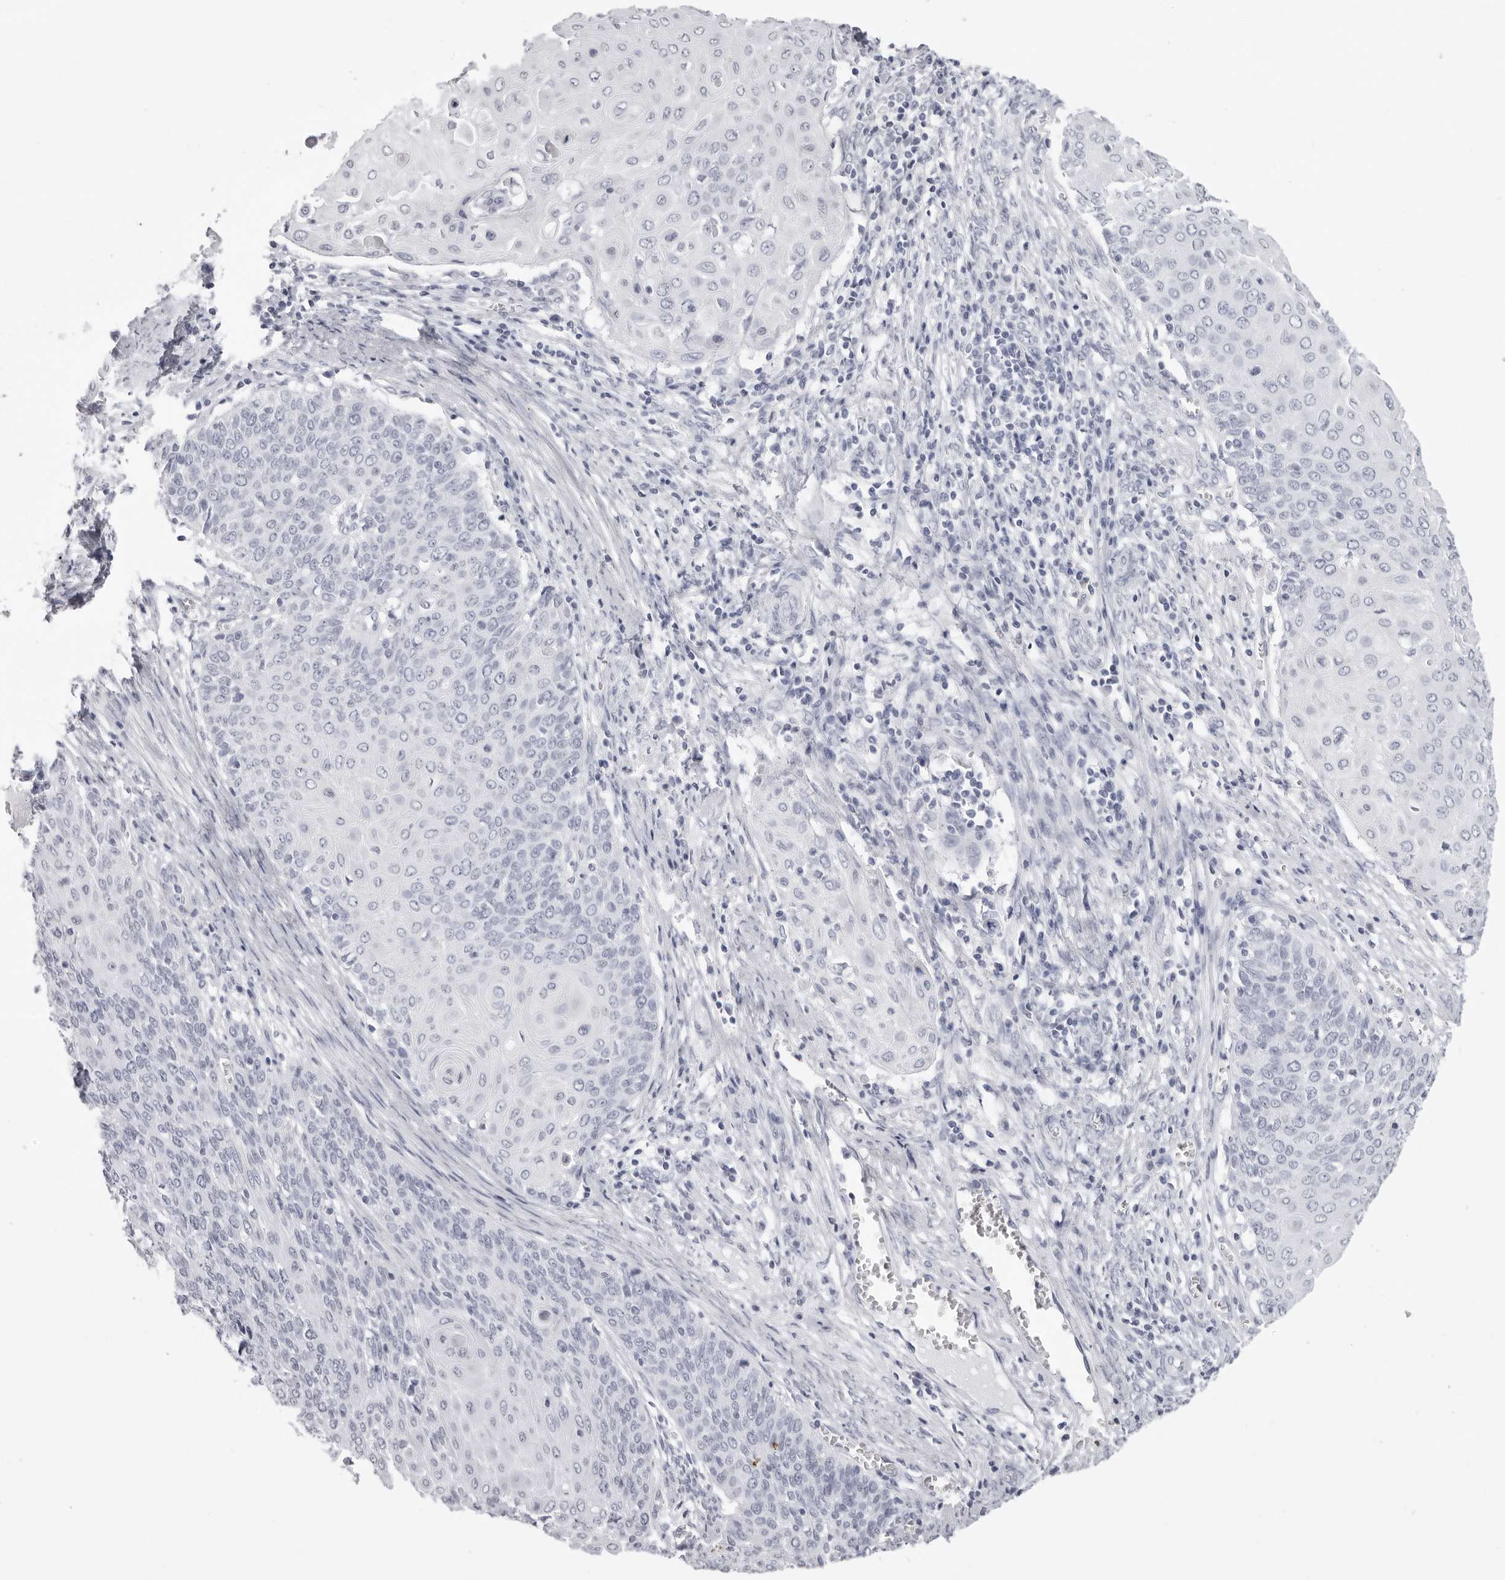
{"staining": {"intensity": "negative", "quantity": "none", "location": "none"}, "tissue": "cervical cancer", "cell_type": "Tumor cells", "image_type": "cancer", "snomed": [{"axis": "morphology", "description": "Squamous cell carcinoma, NOS"}, {"axis": "topography", "description": "Cervix"}], "caption": "Tumor cells are negative for brown protein staining in cervical squamous cell carcinoma.", "gene": "CST1", "patient": {"sex": "female", "age": 39}}